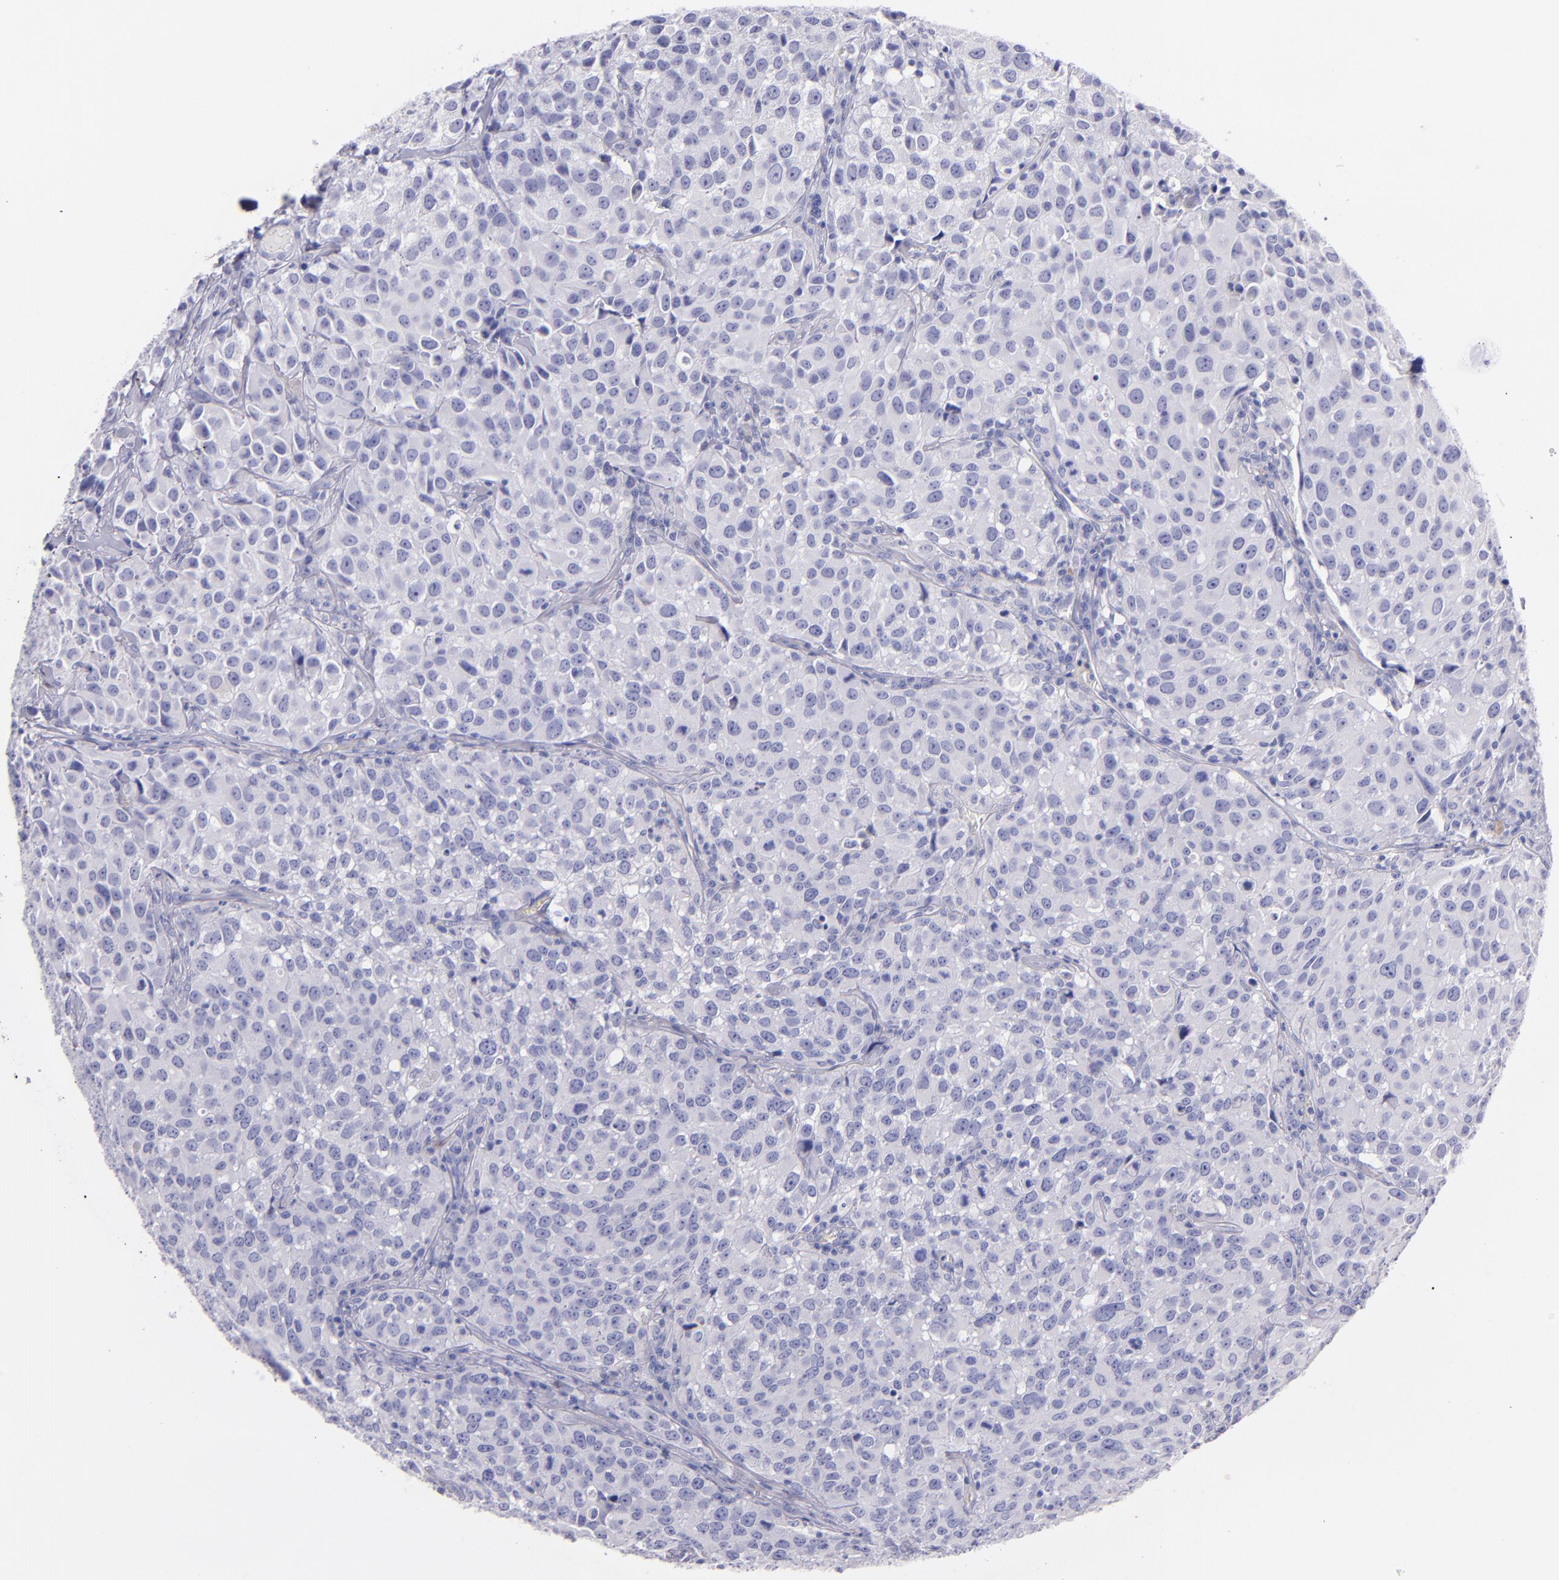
{"staining": {"intensity": "negative", "quantity": "none", "location": "none"}, "tissue": "urothelial cancer", "cell_type": "Tumor cells", "image_type": "cancer", "snomed": [{"axis": "morphology", "description": "Urothelial carcinoma, High grade"}, {"axis": "topography", "description": "Urinary bladder"}], "caption": "High magnification brightfield microscopy of urothelial cancer stained with DAB (3,3'-diaminobenzidine) (brown) and counterstained with hematoxylin (blue): tumor cells show no significant positivity.", "gene": "UCHL1", "patient": {"sex": "female", "age": 75}}